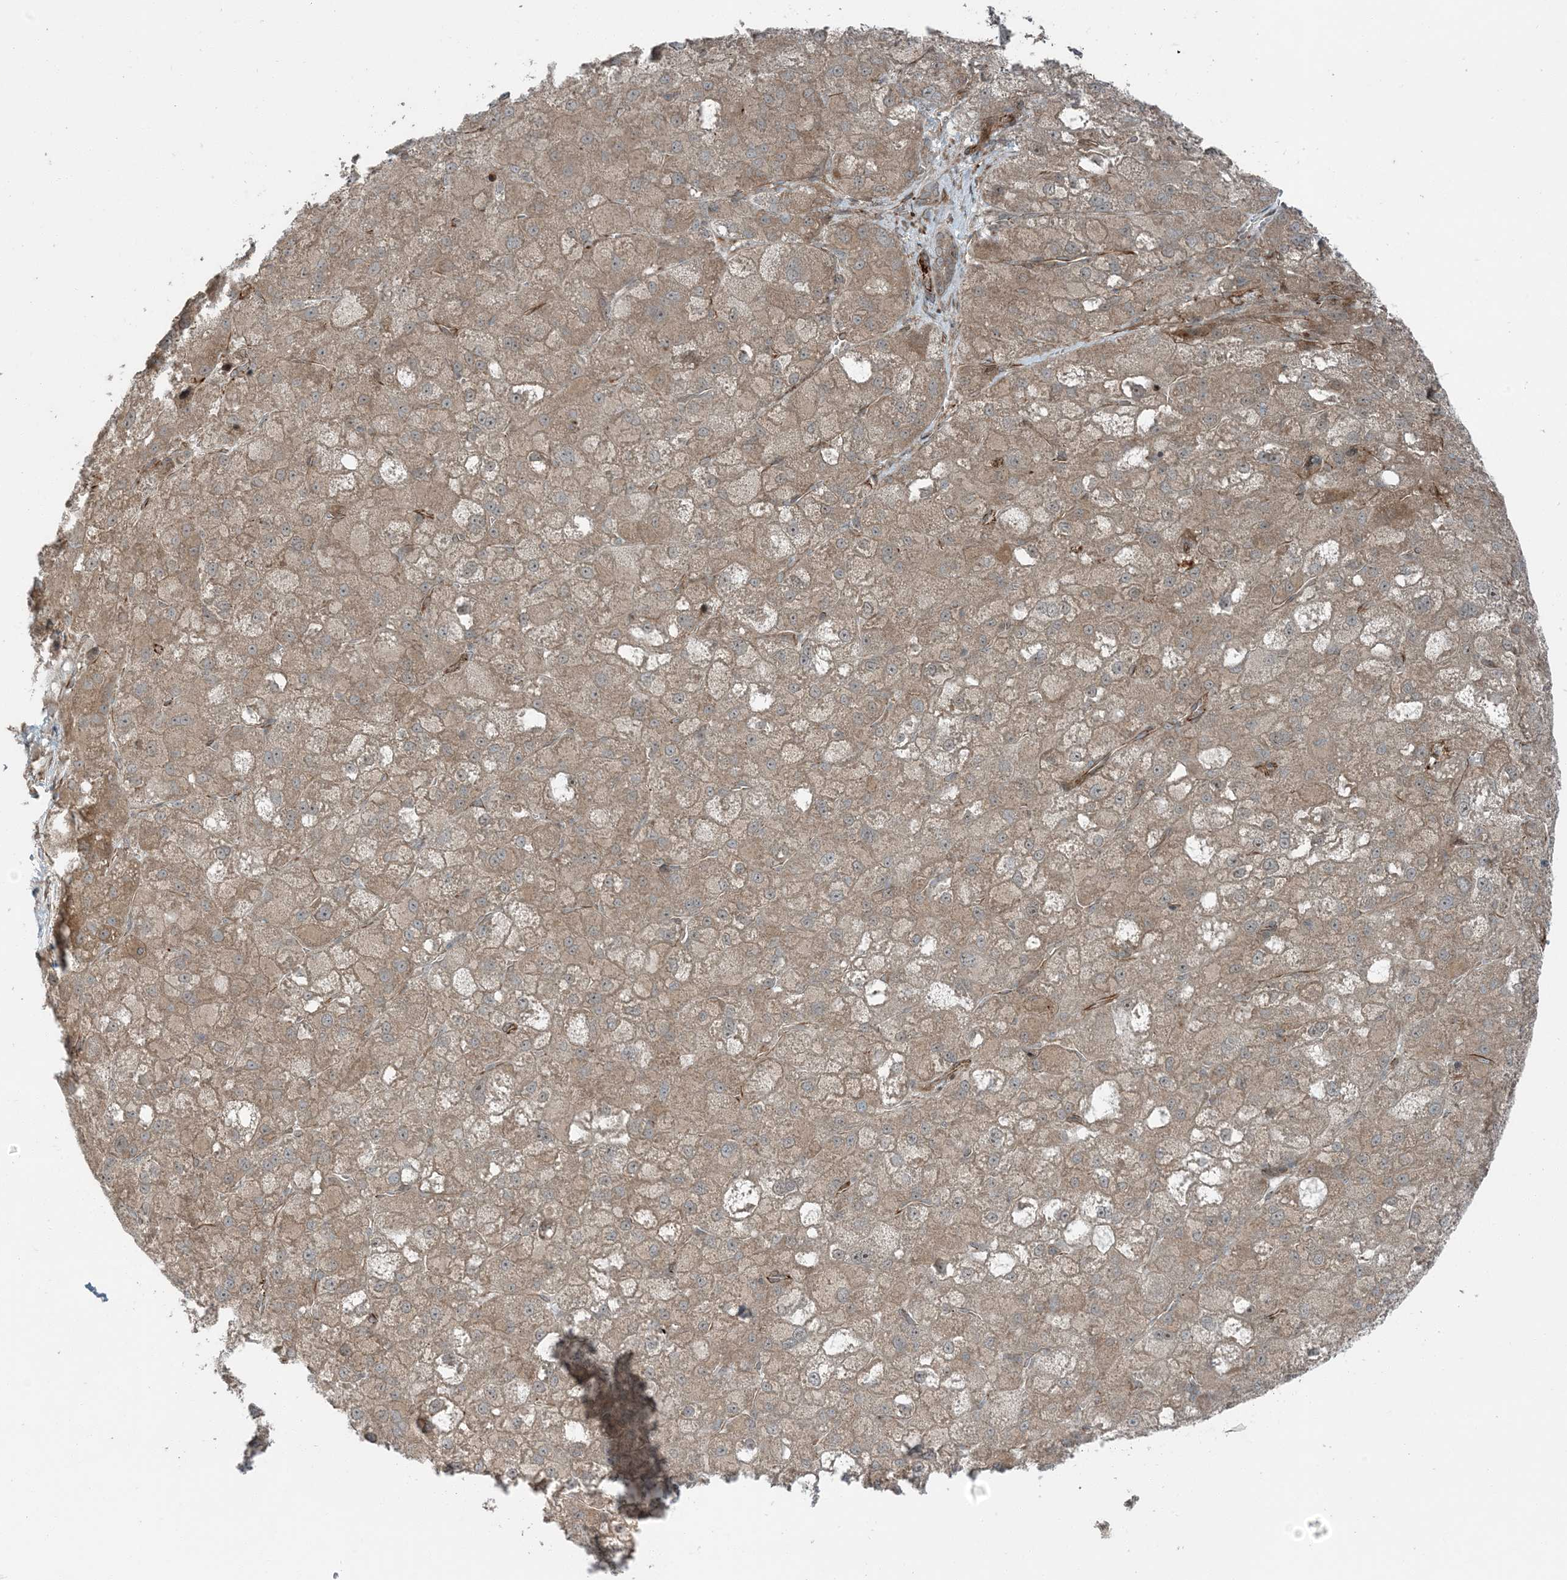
{"staining": {"intensity": "weak", "quantity": ">75%", "location": "cytoplasmic/membranous"}, "tissue": "liver cancer", "cell_type": "Tumor cells", "image_type": "cancer", "snomed": [{"axis": "morphology", "description": "Carcinoma, Hepatocellular, NOS"}, {"axis": "topography", "description": "Liver"}], "caption": "A brown stain labels weak cytoplasmic/membranous expression of a protein in liver cancer tumor cells.", "gene": "EDEM2", "patient": {"sex": "male", "age": 57}}